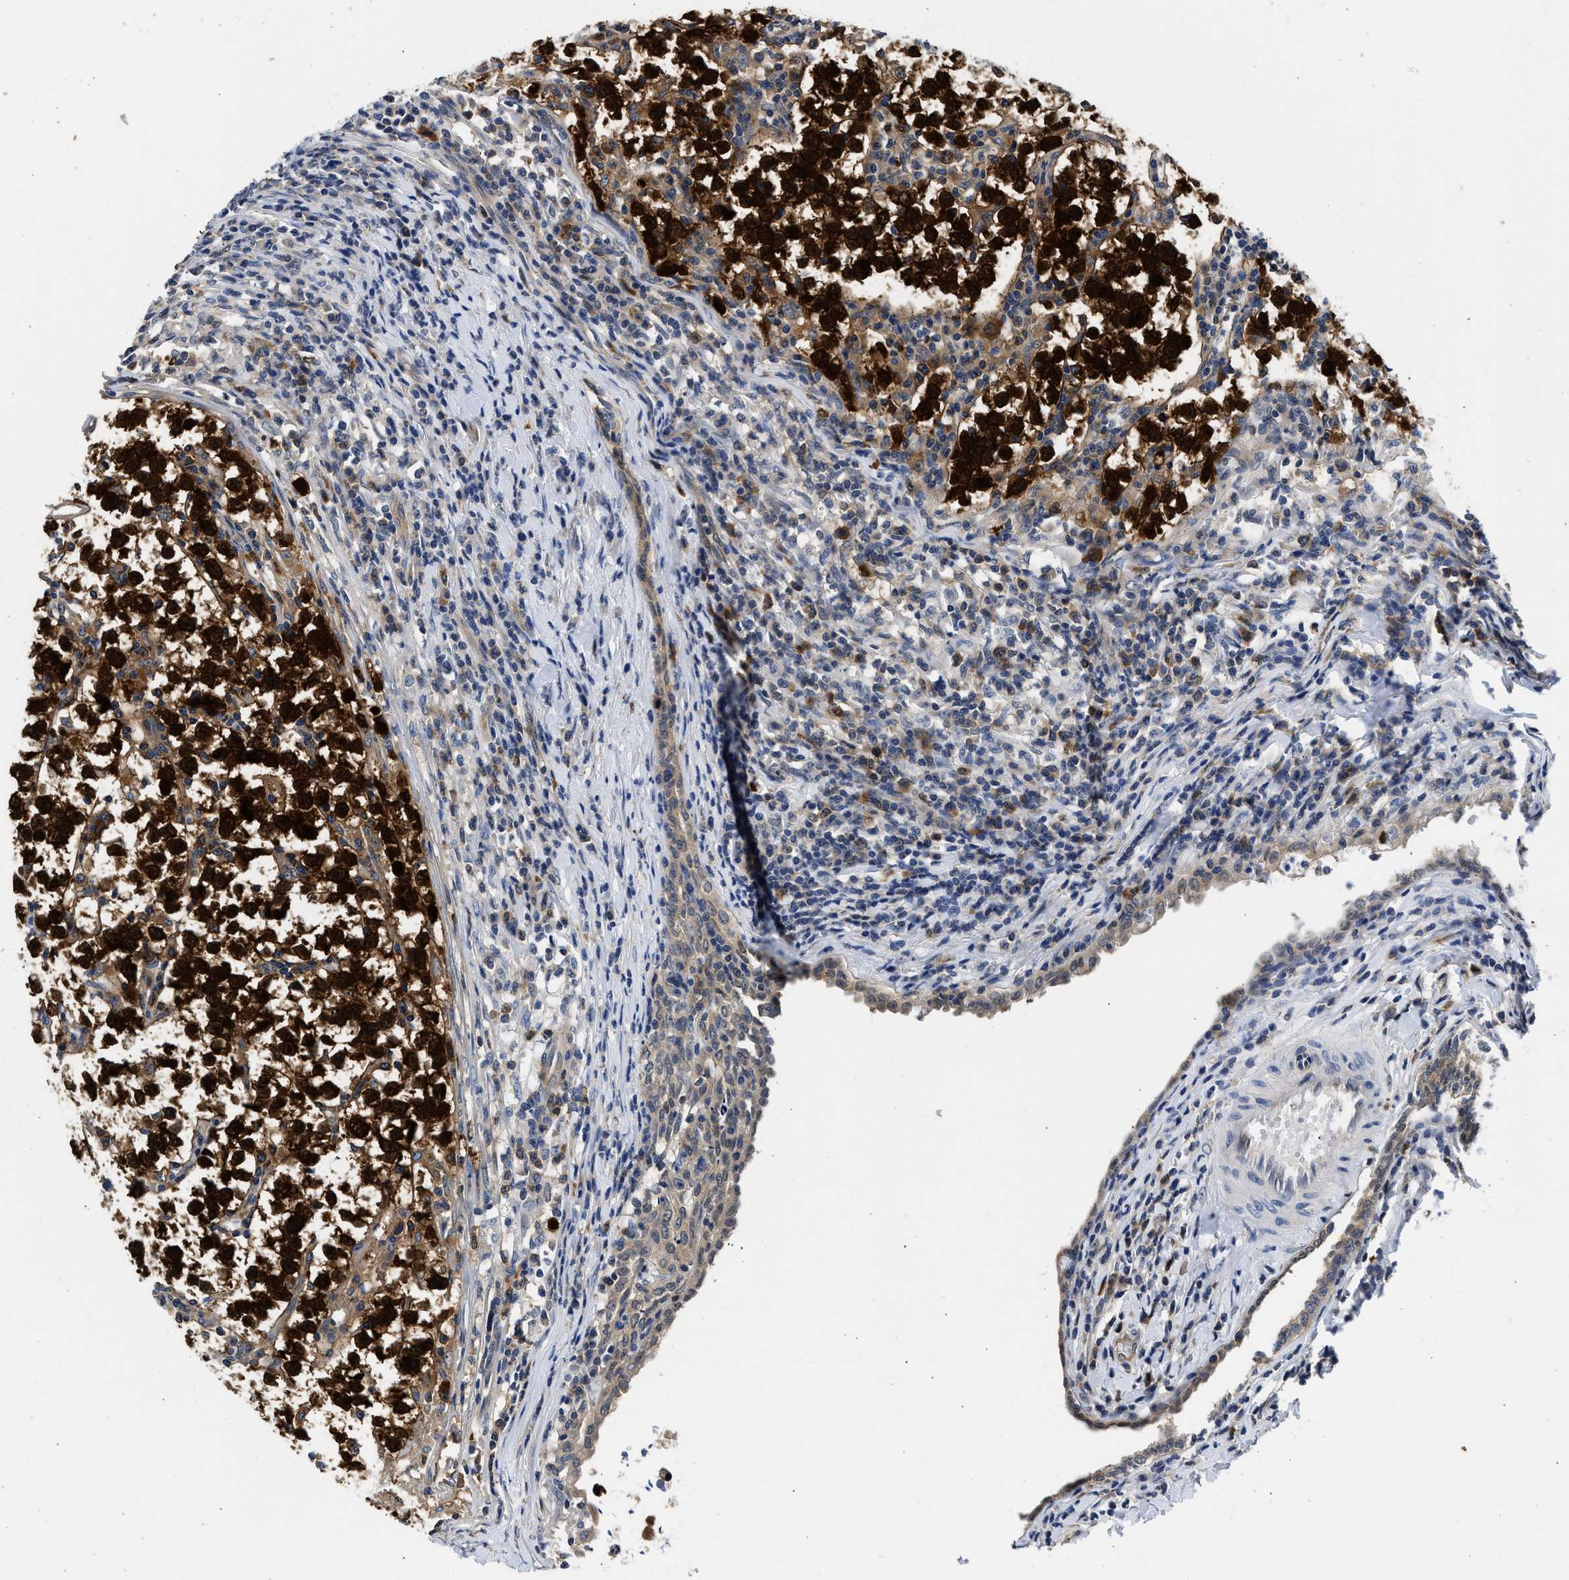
{"staining": {"intensity": "strong", "quantity": ">75%", "location": "cytoplasmic/membranous,nuclear"}, "tissue": "testis cancer", "cell_type": "Tumor cells", "image_type": "cancer", "snomed": [{"axis": "morphology", "description": "Normal tissue, NOS"}, {"axis": "morphology", "description": "Seminoma, NOS"}, {"axis": "topography", "description": "Testis"}], "caption": "Protein staining of testis seminoma tissue exhibits strong cytoplasmic/membranous and nuclear staining in approximately >75% of tumor cells.", "gene": "XPO5", "patient": {"sex": "male", "age": 43}}